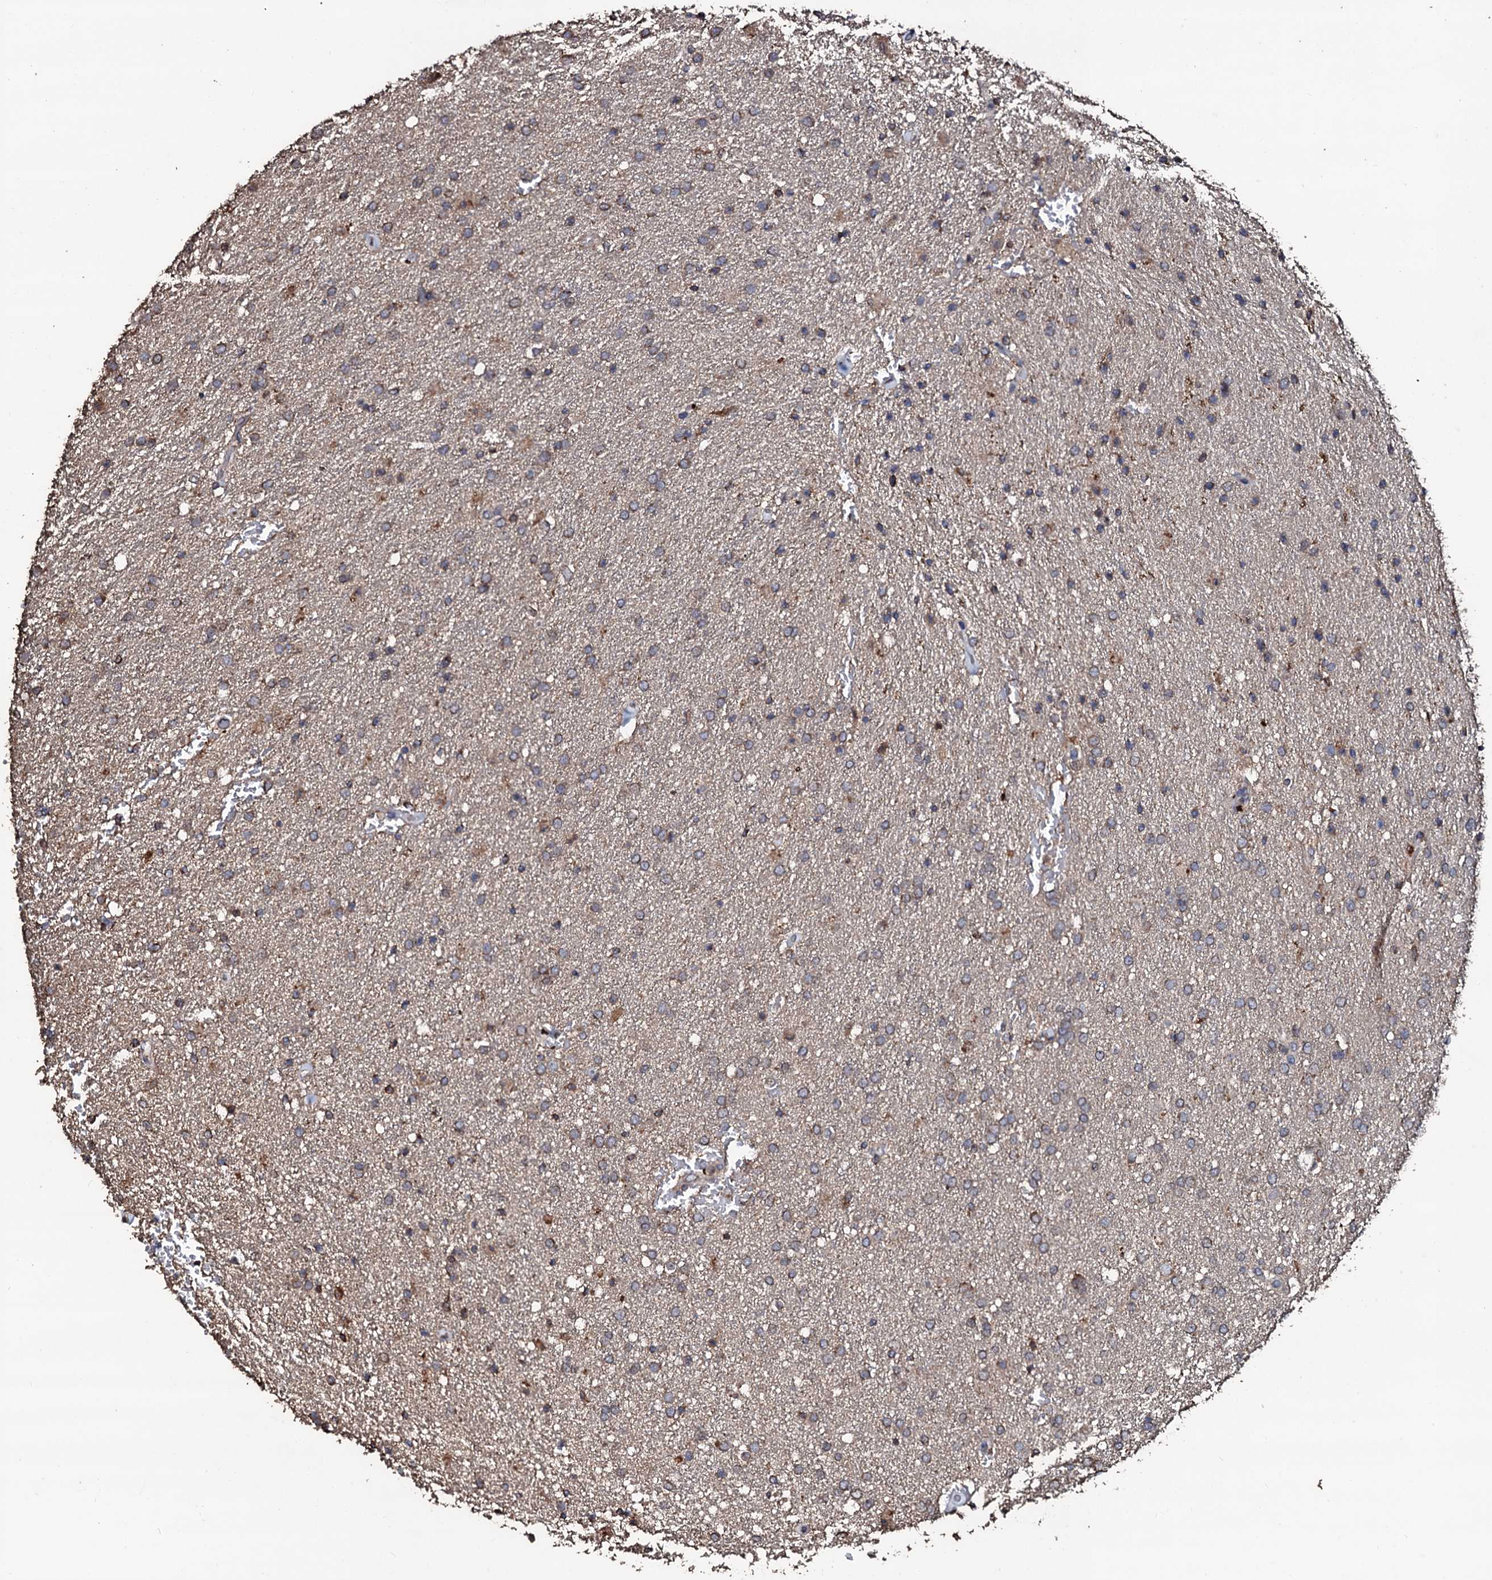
{"staining": {"intensity": "moderate", "quantity": "<25%", "location": "cytoplasmic/membranous"}, "tissue": "glioma", "cell_type": "Tumor cells", "image_type": "cancer", "snomed": [{"axis": "morphology", "description": "Glioma, malignant, High grade"}, {"axis": "topography", "description": "Brain"}], "caption": "A low amount of moderate cytoplasmic/membranous positivity is present in about <25% of tumor cells in malignant high-grade glioma tissue.", "gene": "SDHAF2", "patient": {"sex": "male", "age": 72}}